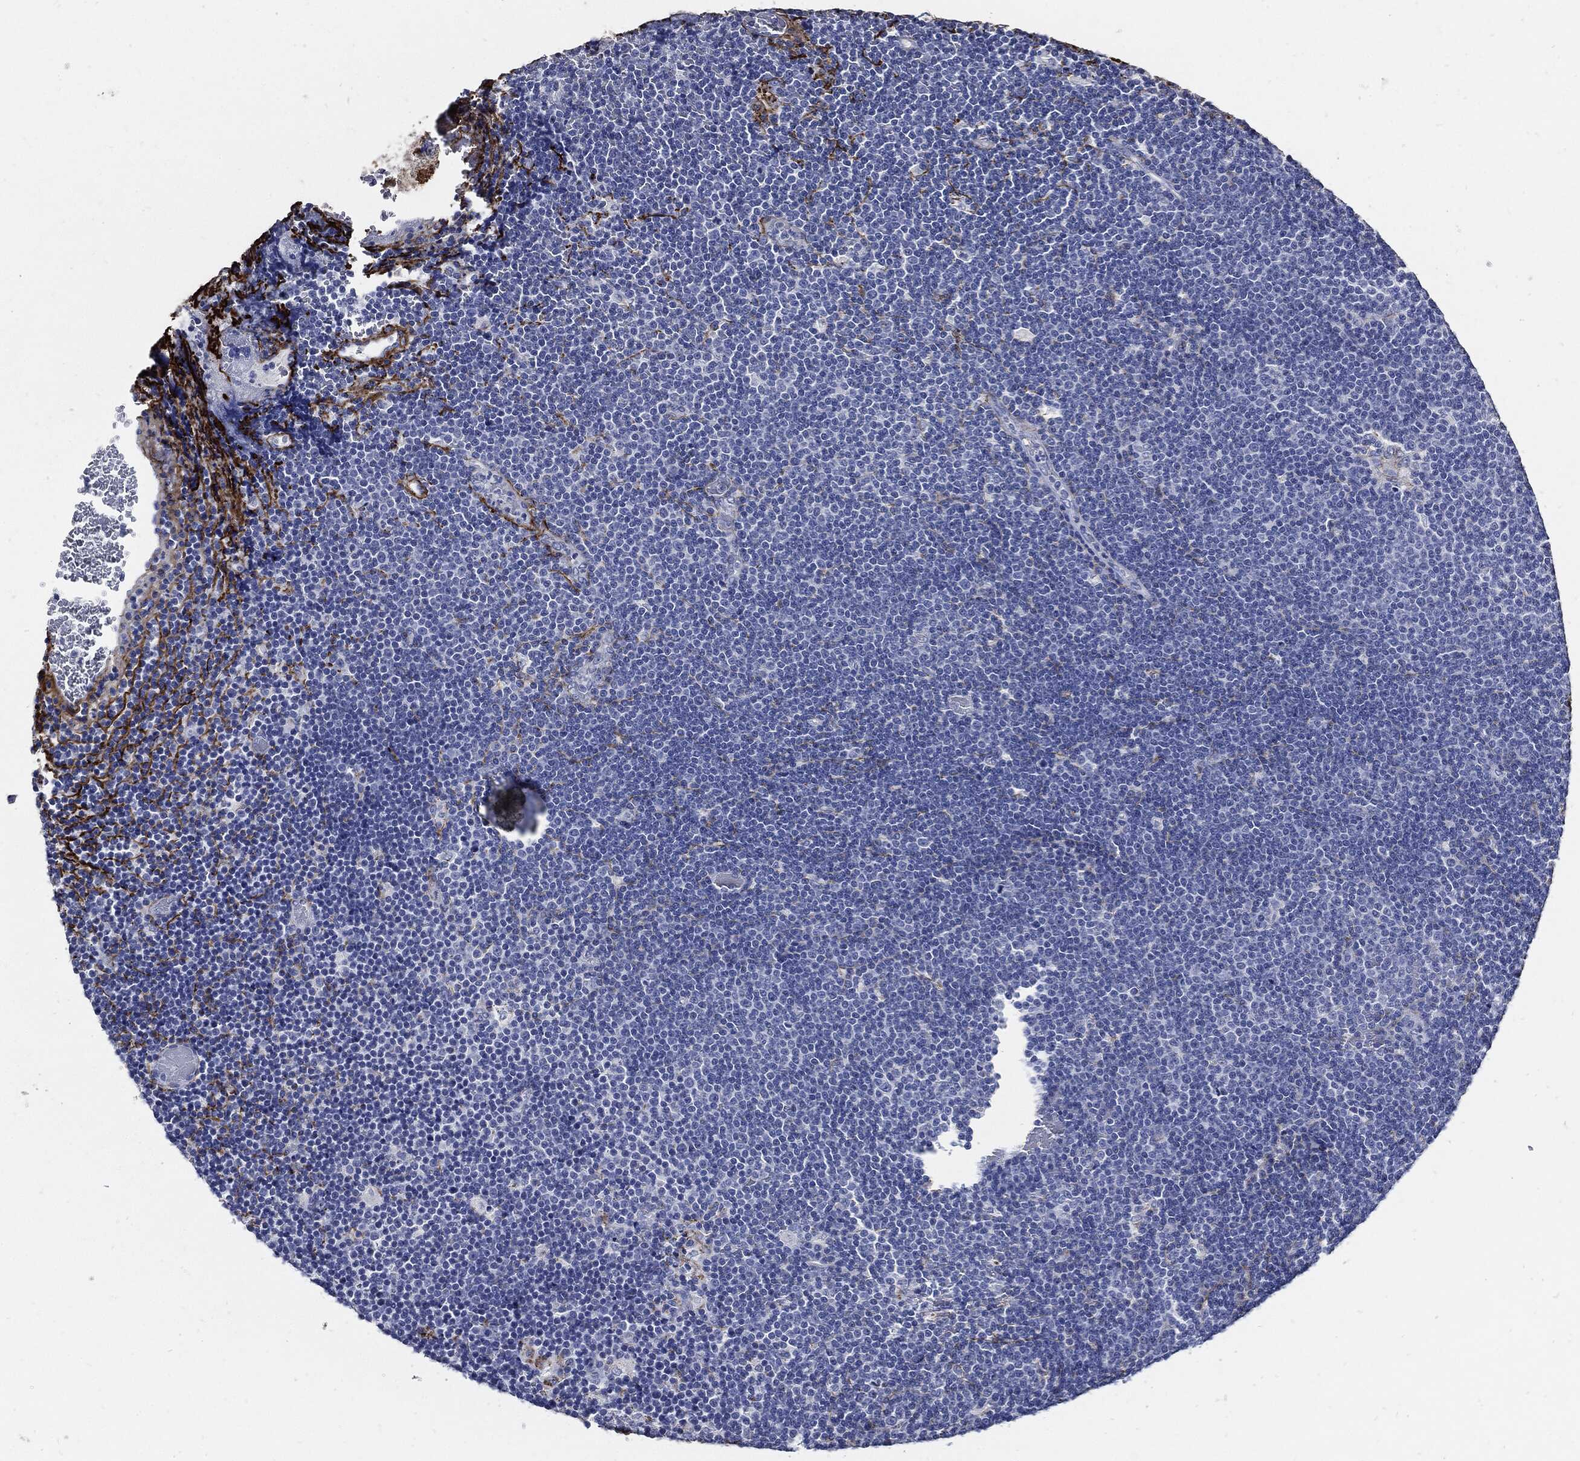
{"staining": {"intensity": "negative", "quantity": "none", "location": "none"}, "tissue": "lymphoma", "cell_type": "Tumor cells", "image_type": "cancer", "snomed": [{"axis": "morphology", "description": "Malignant lymphoma, non-Hodgkin's type, Low grade"}, {"axis": "topography", "description": "Brain"}], "caption": "DAB (3,3'-diaminobenzidine) immunohistochemical staining of human lymphoma shows no significant positivity in tumor cells.", "gene": "FBN1", "patient": {"sex": "female", "age": 66}}